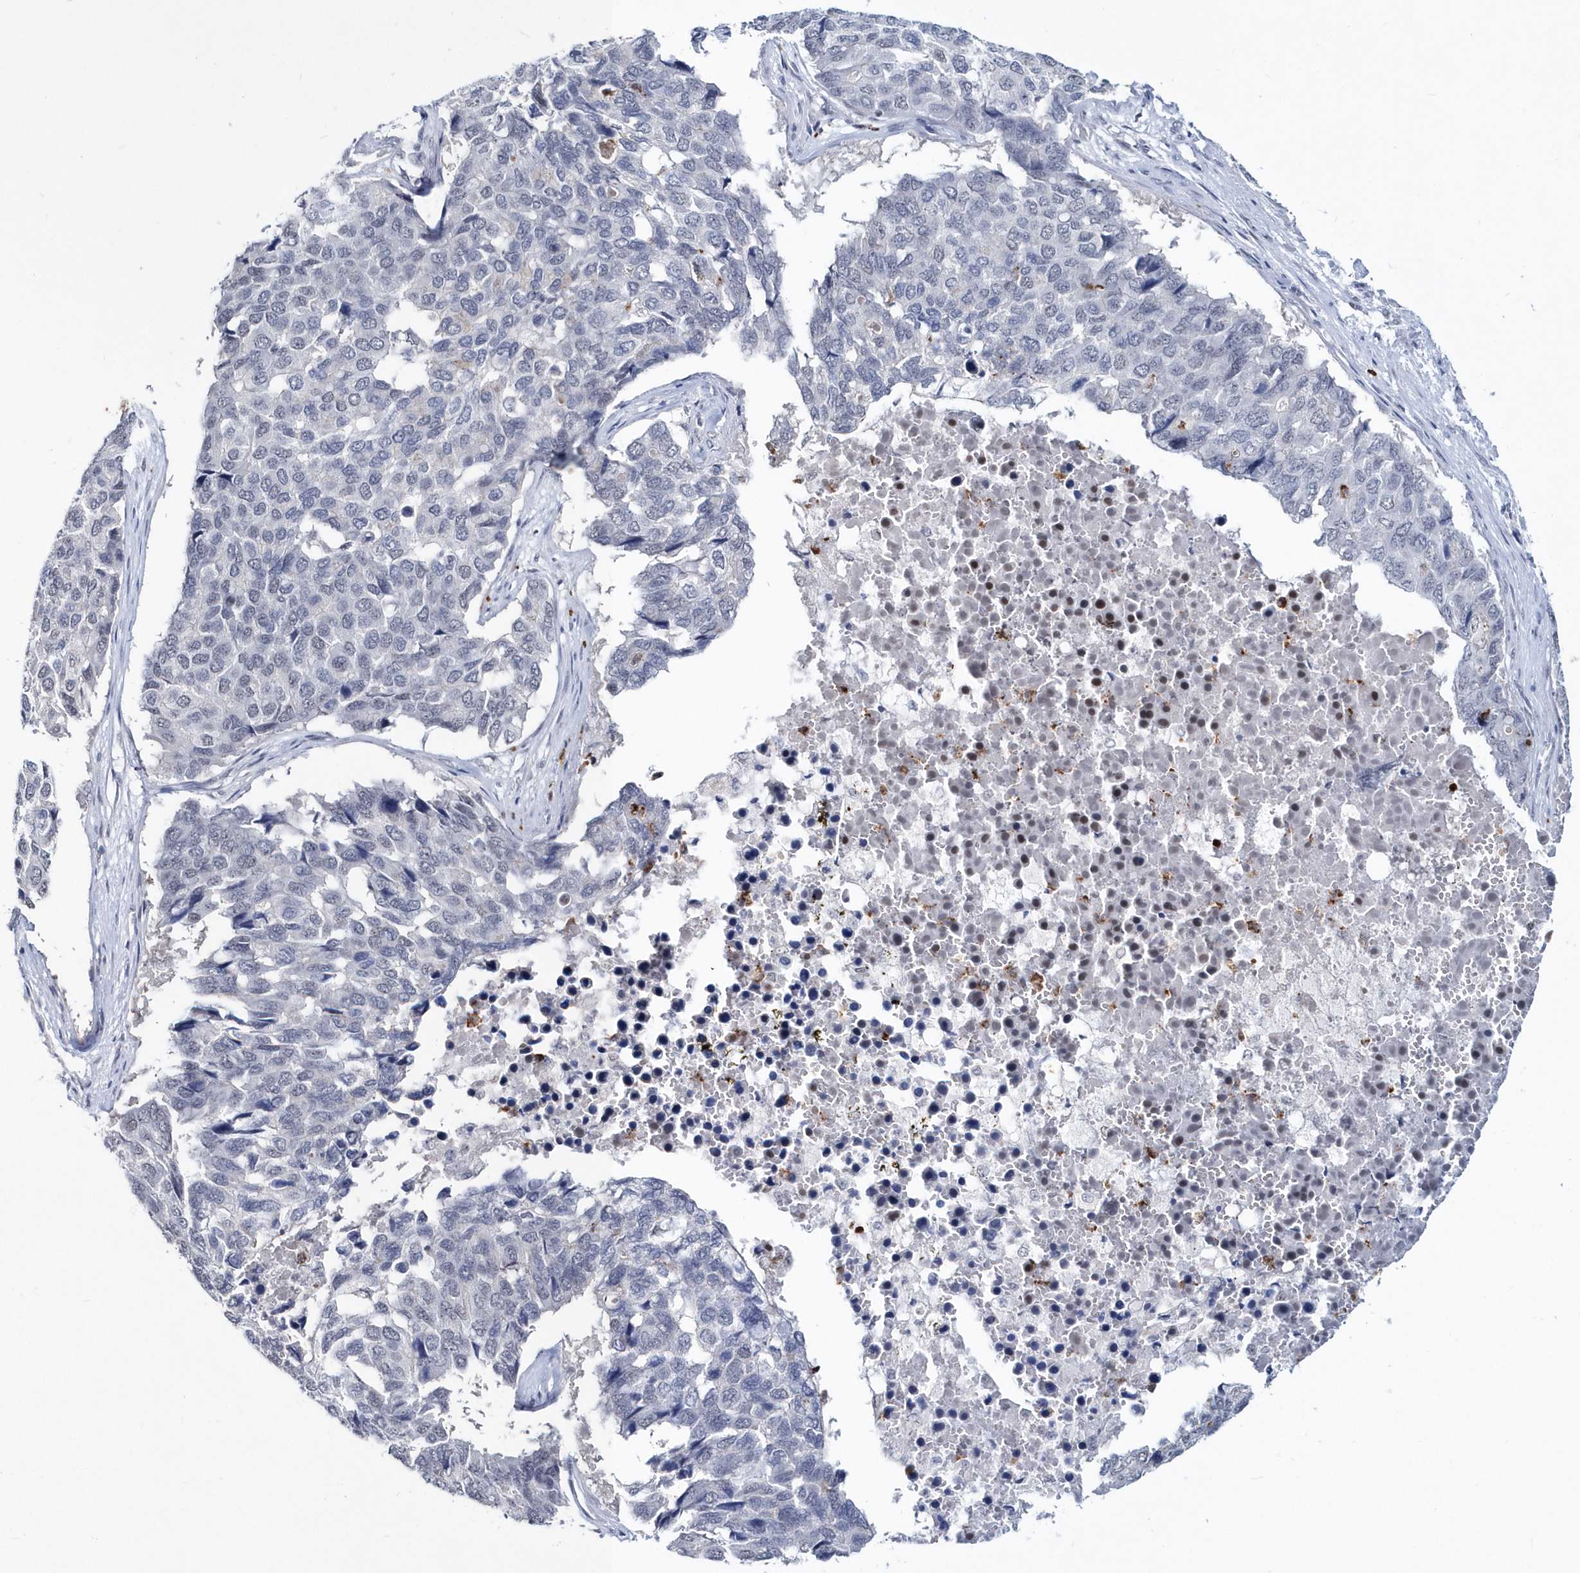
{"staining": {"intensity": "negative", "quantity": "none", "location": "none"}, "tissue": "pancreatic cancer", "cell_type": "Tumor cells", "image_type": "cancer", "snomed": [{"axis": "morphology", "description": "Adenocarcinoma, NOS"}, {"axis": "topography", "description": "Pancreas"}], "caption": "High magnification brightfield microscopy of adenocarcinoma (pancreatic) stained with DAB (3,3'-diaminobenzidine) (brown) and counterstained with hematoxylin (blue): tumor cells show no significant staining. Nuclei are stained in blue.", "gene": "ASCL4", "patient": {"sex": "male", "age": 50}}